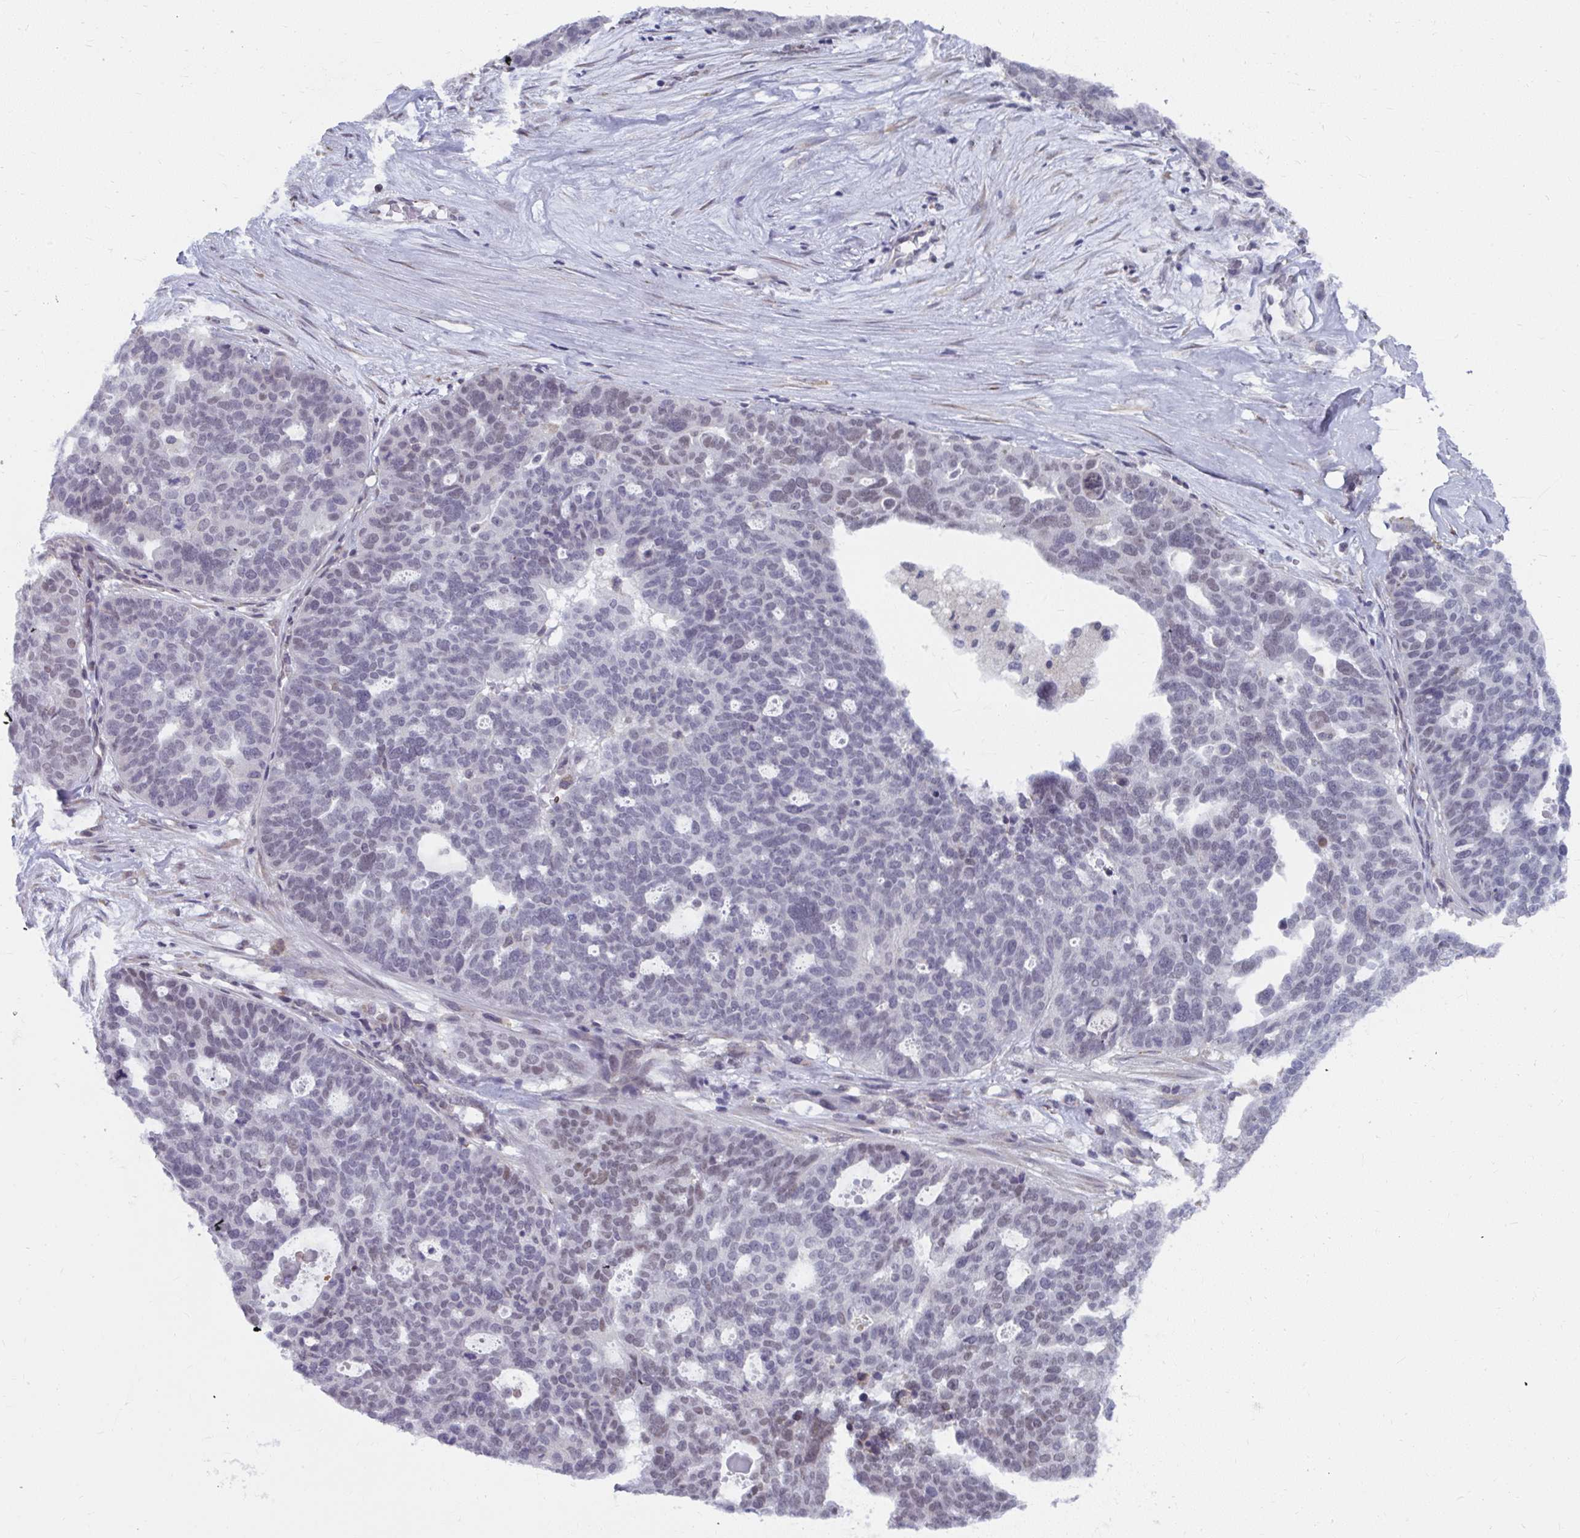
{"staining": {"intensity": "weak", "quantity": "<25%", "location": "nuclear"}, "tissue": "ovarian cancer", "cell_type": "Tumor cells", "image_type": "cancer", "snomed": [{"axis": "morphology", "description": "Cystadenocarcinoma, serous, NOS"}, {"axis": "topography", "description": "Ovary"}], "caption": "Tumor cells are negative for protein expression in human ovarian cancer. (Brightfield microscopy of DAB immunohistochemistry (IHC) at high magnification).", "gene": "NMNAT1", "patient": {"sex": "female", "age": 59}}